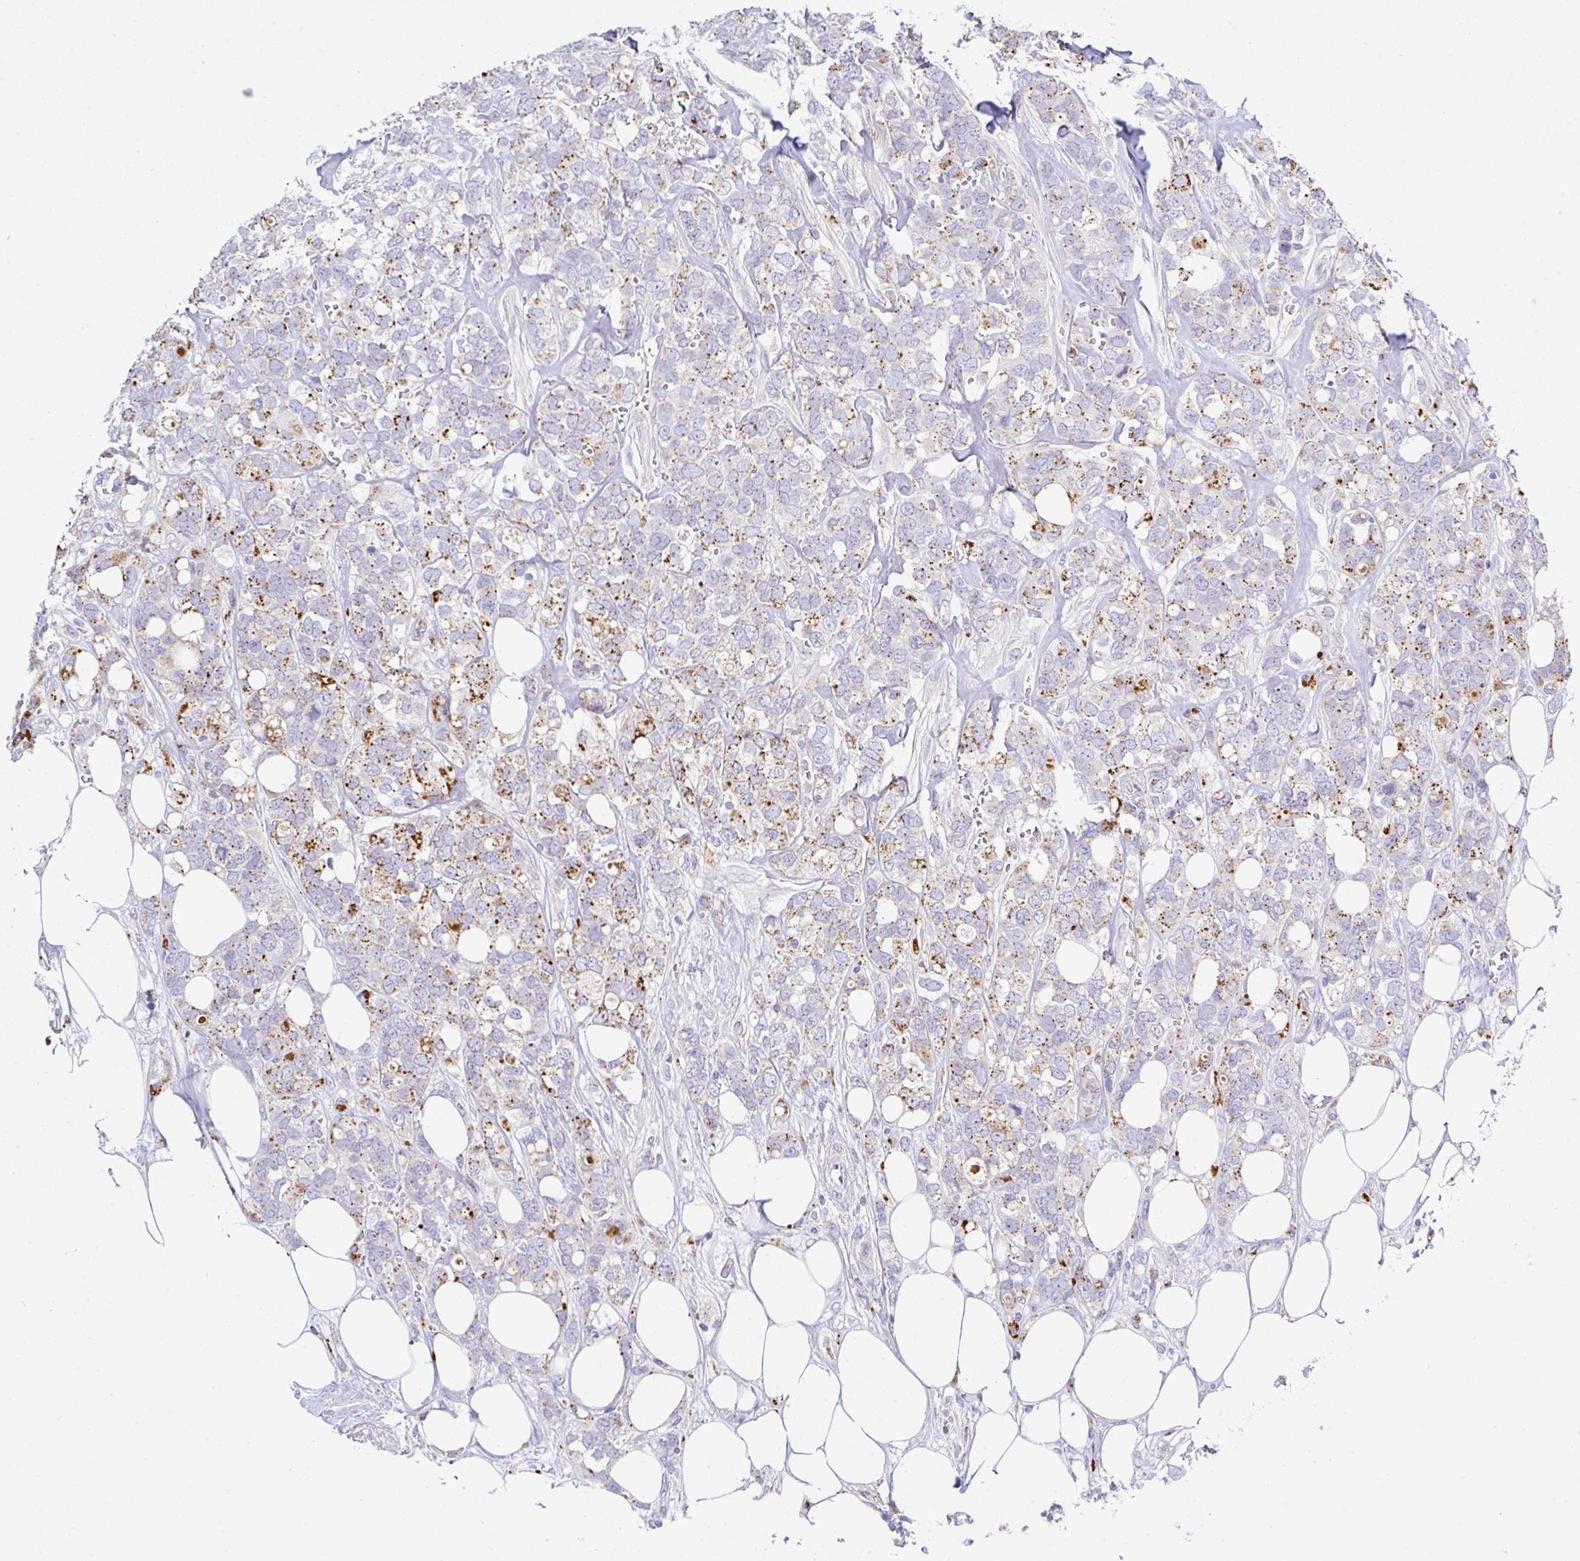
{"staining": {"intensity": "moderate", "quantity": "25%-75%", "location": "cytoplasmic/membranous"}, "tissue": "breast cancer", "cell_type": "Tumor cells", "image_type": "cancer", "snomed": [{"axis": "morphology", "description": "Lobular carcinoma"}, {"axis": "topography", "description": "Breast"}], "caption": "Breast lobular carcinoma tissue exhibits moderate cytoplasmic/membranous expression in about 25%-75% of tumor cells, visualized by immunohistochemistry.", "gene": "ZNF33A", "patient": {"sex": "female", "age": 91}}